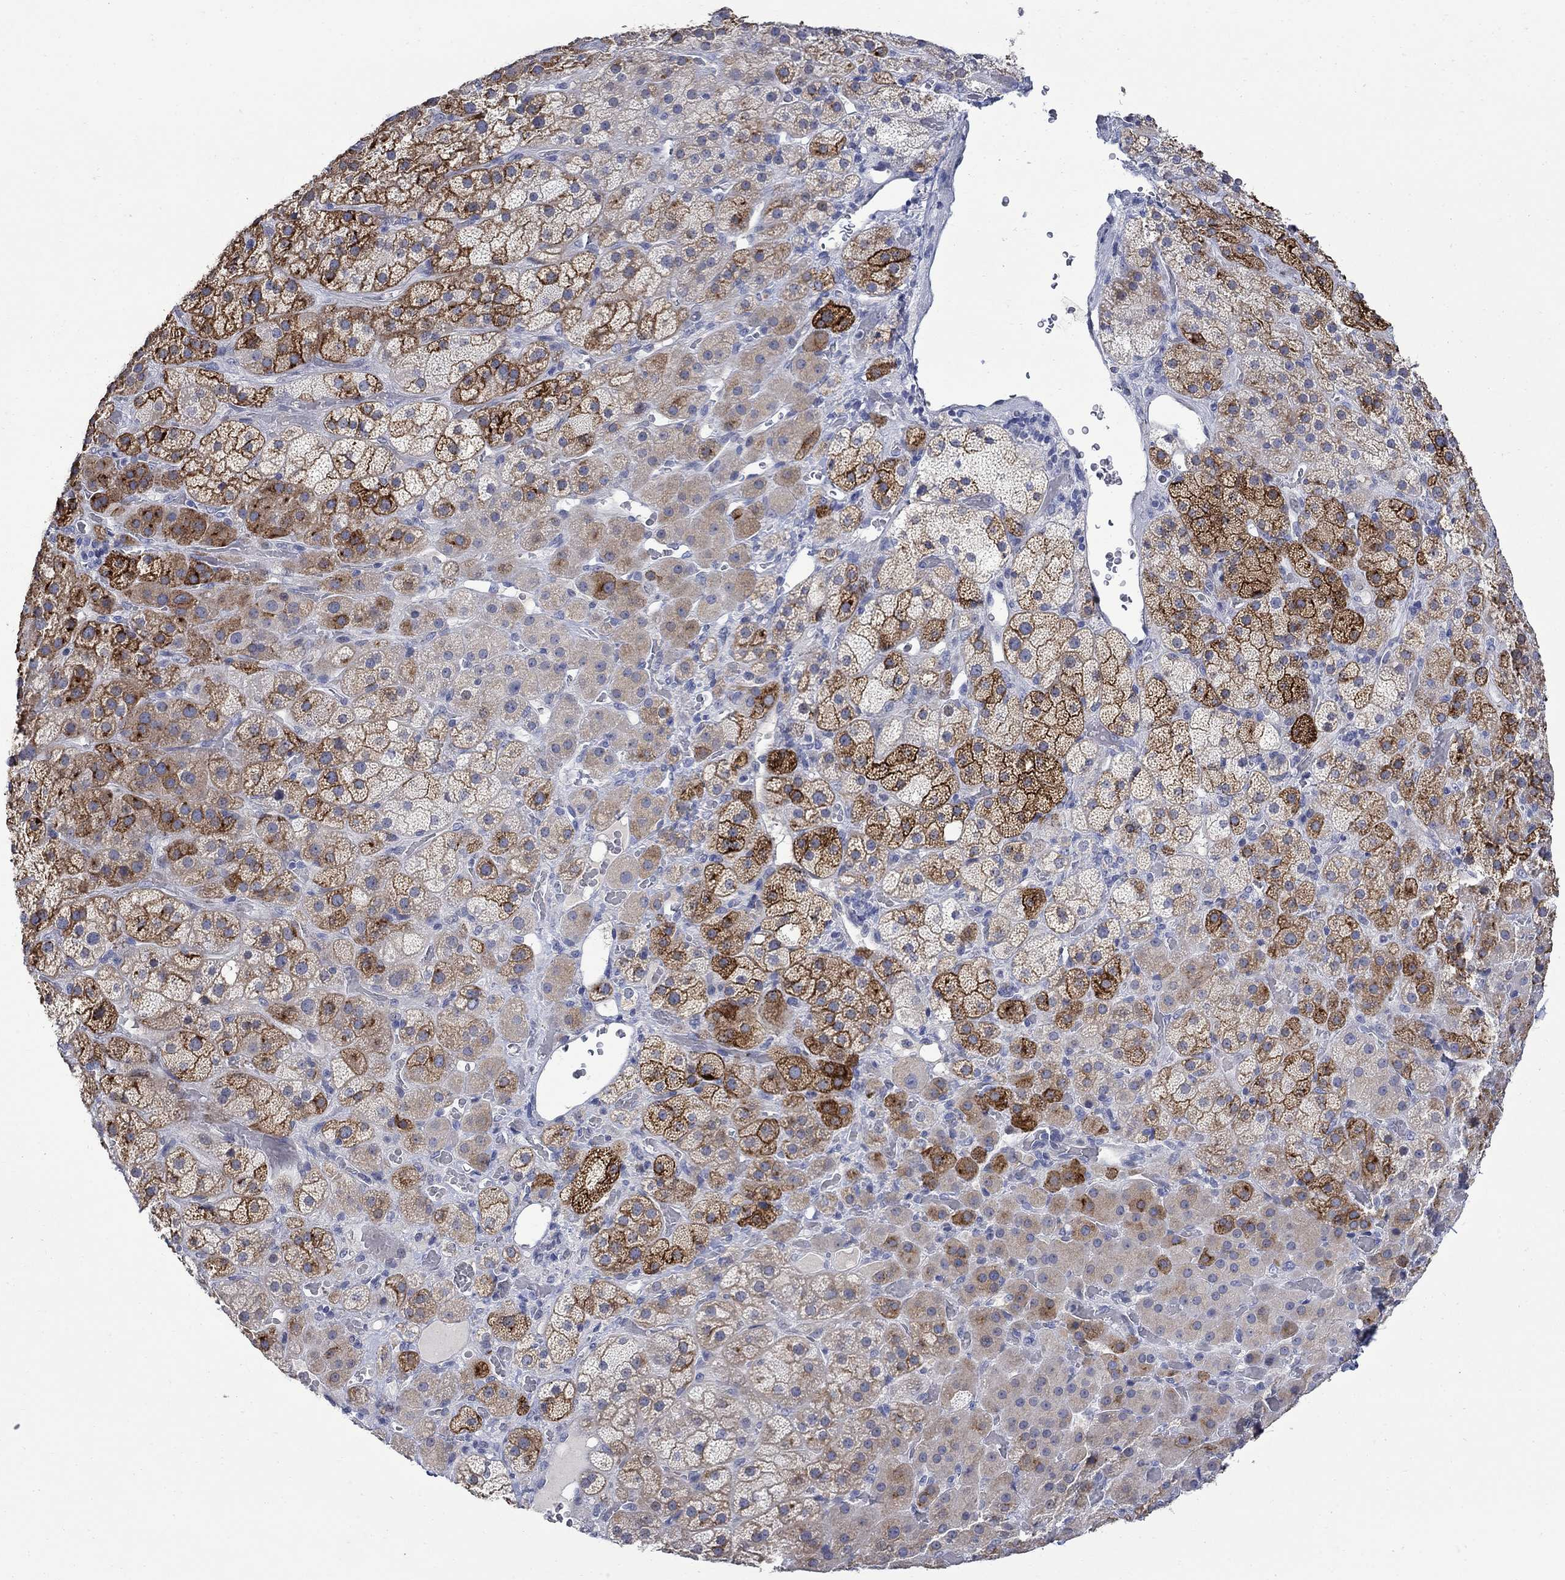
{"staining": {"intensity": "strong", "quantity": "25%-75%", "location": "cytoplasmic/membranous"}, "tissue": "adrenal gland", "cell_type": "Glandular cells", "image_type": "normal", "snomed": [{"axis": "morphology", "description": "Normal tissue, NOS"}, {"axis": "topography", "description": "Adrenal gland"}], "caption": "Adrenal gland stained with IHC shows strong cytoplasmic/membranous positivity in about 25%-75% of glandular cells.", "gene": "DLK1", "patient": {"sex": "male", "age": 57}}